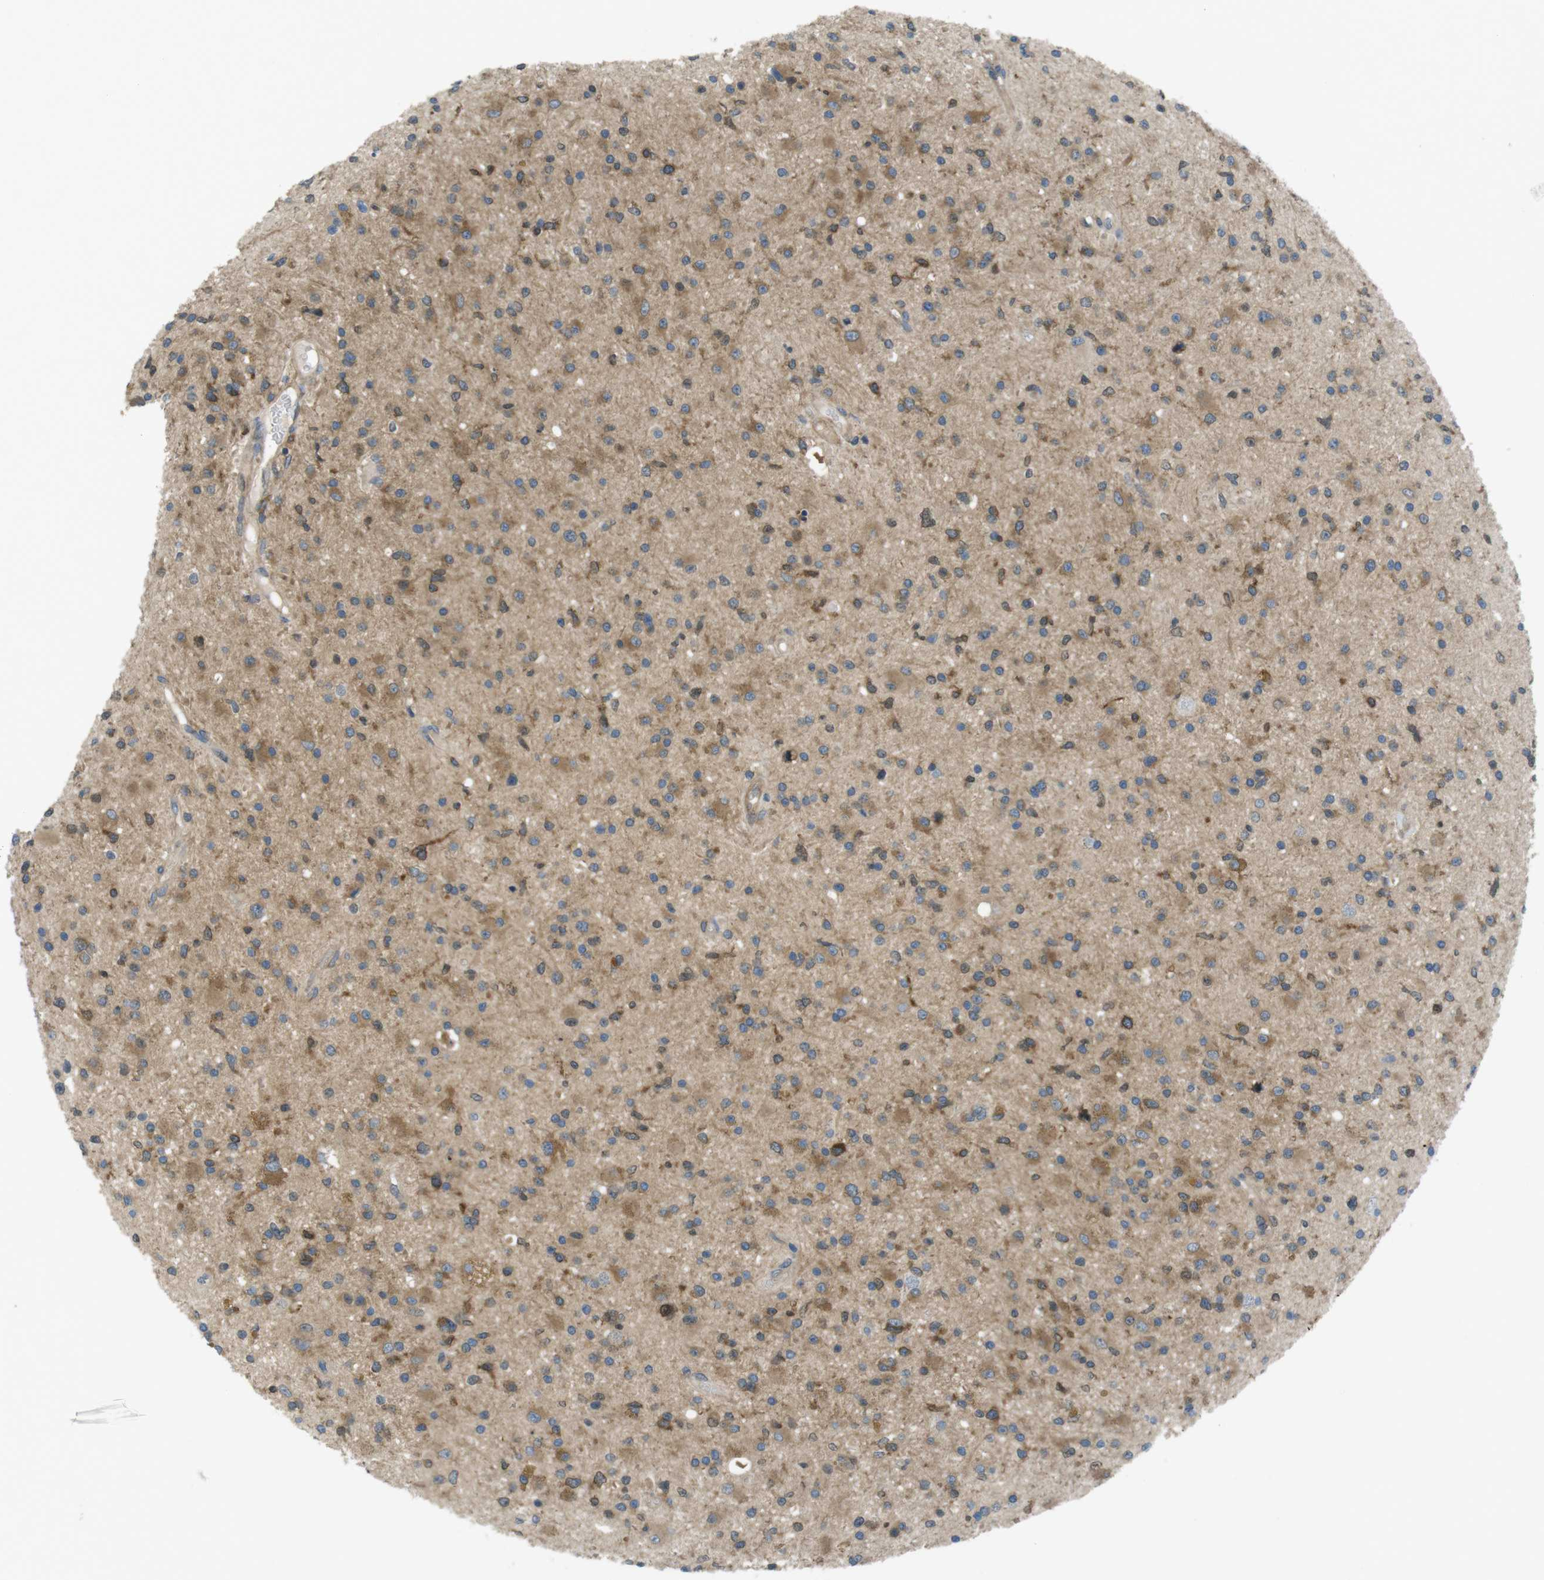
{"staining": {"intensity": "moderate", "quantity": ">75%", "location": "cytoplasmic/membranous"}, "tissue": "glioma", "cell_type": "Tumor cells", "image_type": "cancer", "snomed": [{"axis": "morphology", "description": "Glioma, malignant, High grade"}, {"axis": "topography", "description": "Brain"}], "caption": "Tumor cells demonstrate medium levels of moderate cytoplasmic/membranous positivity in approximately >75% of cells in human glioma.", "gene": "MTHFD1", "patient": {"sex": "male", "age": 33}}